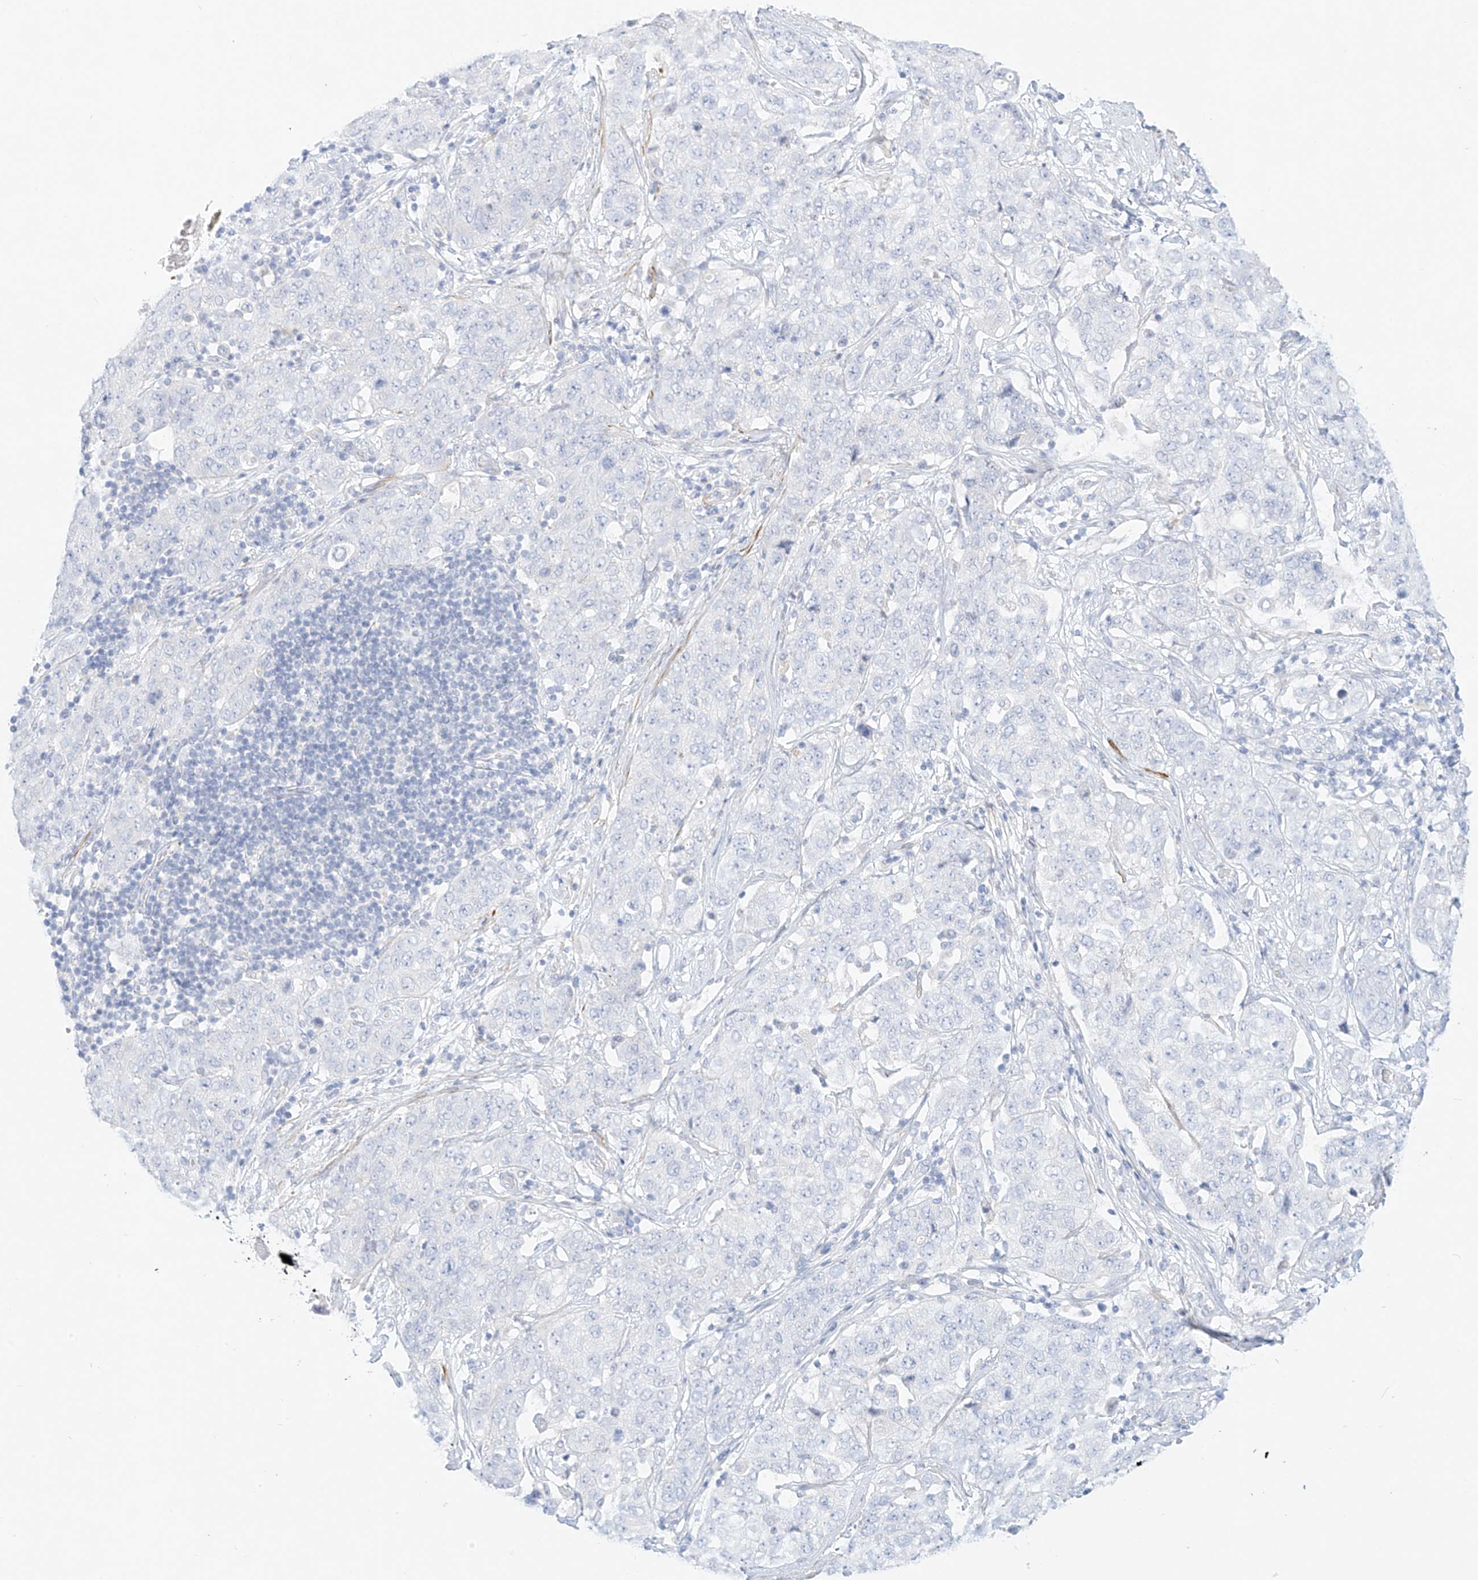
{"staining": {"intensity": "negative", "quantity": "none", "location": "none"}, "tissue": "stomach cancer", "cell_type": "Tumor cells", "image_type": "cancer", "snomed": [{"axis": "morphology", "description": "Normal tissue, NOS"}, {"axis": "morphology", "description": "Adenocarcinoma, NOS"}, {"axis": "topography", "description": "Lymph node"}, {"axis": "topography", "description": "Stomach"}], "caption": "Immunohistochemistry (IHC) image of adenocarcinoma (stomach) stained for a protein (brown), which exhibits no positivity in tumor cells. (Stains: DAB (3,3'-diaminobenzidine) immunohistochemistry with hematoxylin counter stain, Microscopy: brightfield microscopy at high magnification).", "gene": "ST3GAL5", "patient": {"sex": "male", "age": 48}}